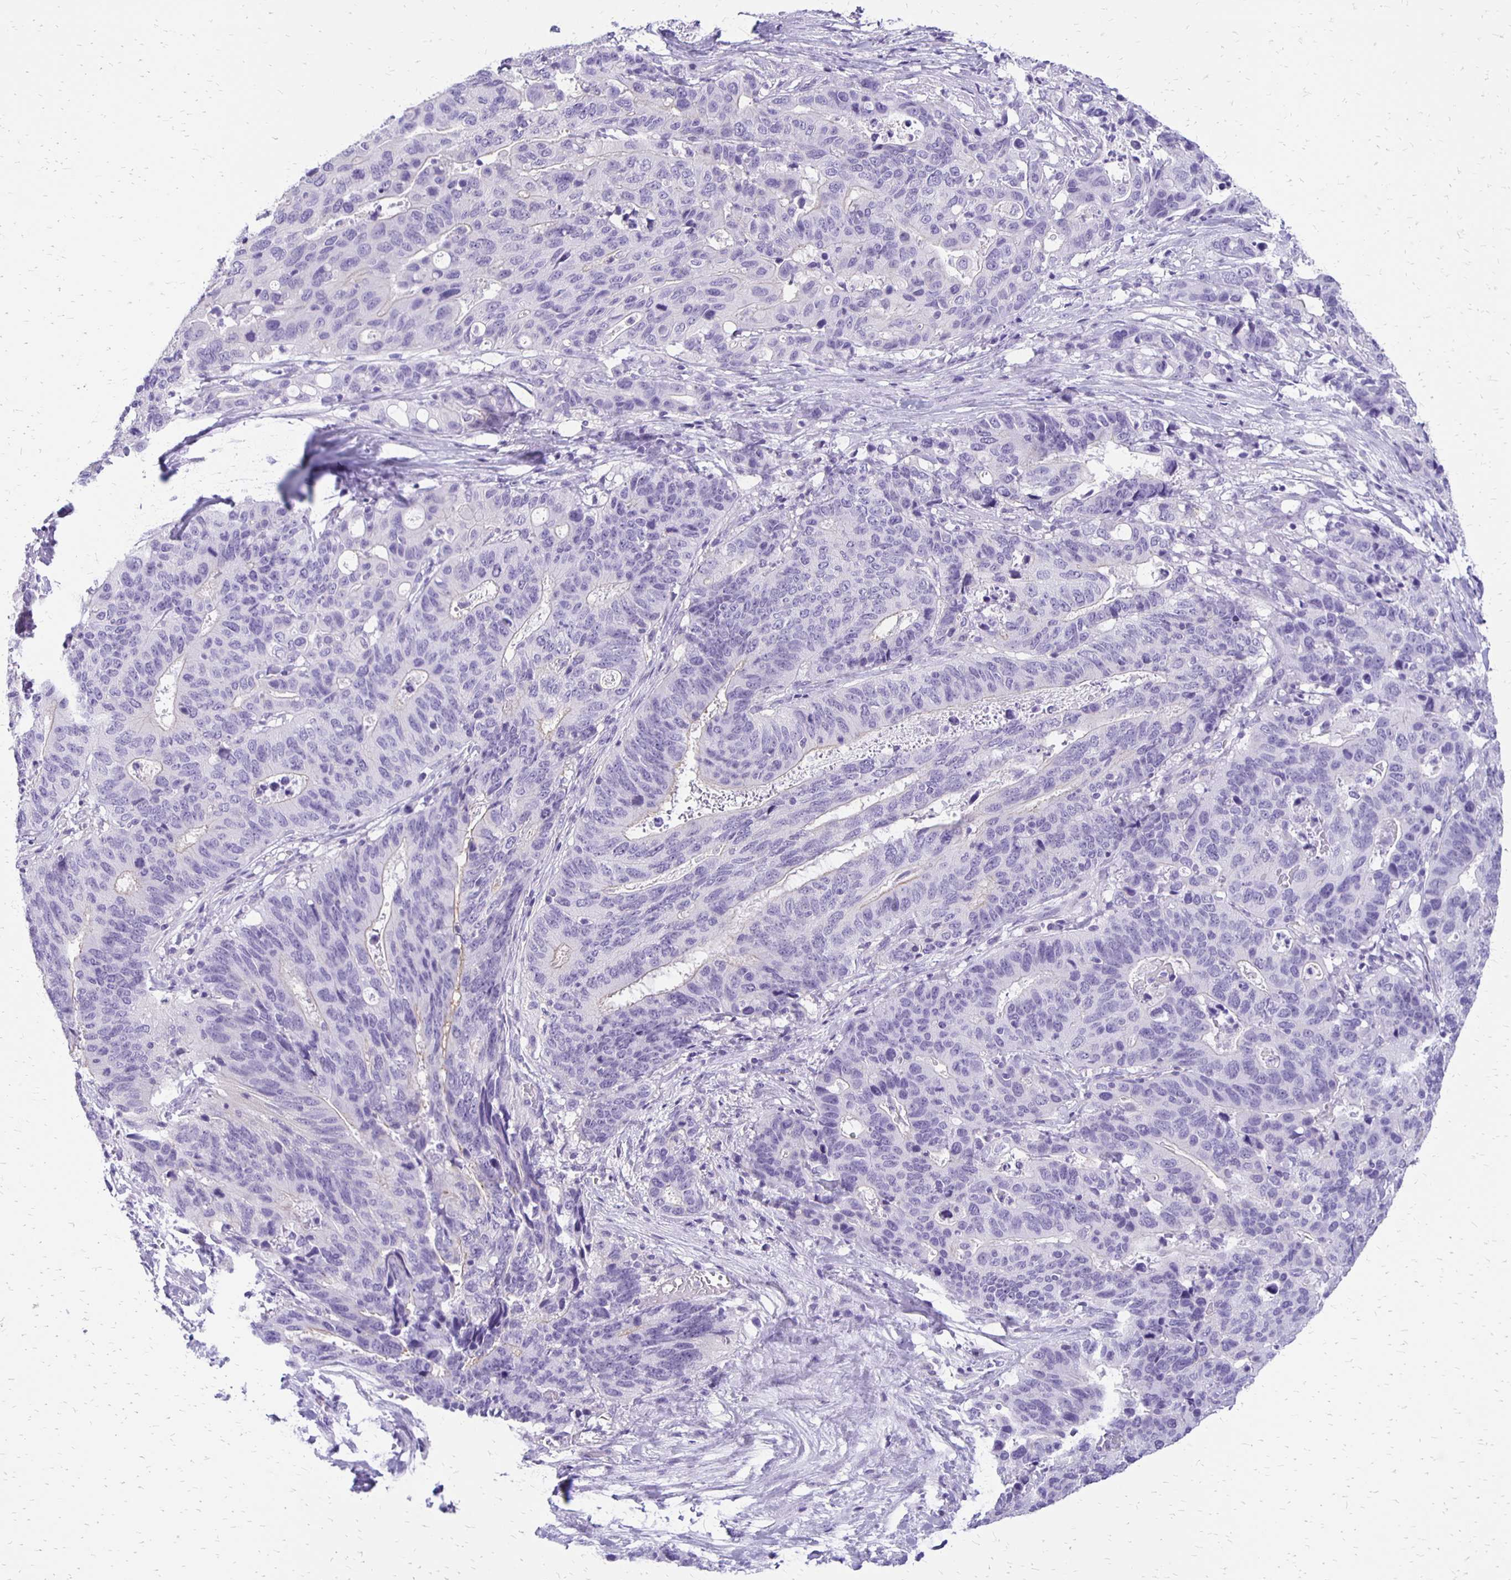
{"staining": {"intensity": "negative", "quantity": "none", "location": "none"}, "tissue": "stomach cancer", "cell_type": "Tumor cells", "image_type": "cancer", "snomed": [{"axis": "morphology", "description": "Adenocarcinoma, NOS"}, {"axis": "topography", "description": "Stomach, upper"}], "caption": "Immunohistochemistry micrograph of neoplastic tissue: human adenocarcinoma (stomach) stained with DAB (3,3'-diaminobenzidine) exhibits no significant protein positivity in tumor cells.", "gene": "ANKRD45", "patient": {"sex": "female", "age": 67}}